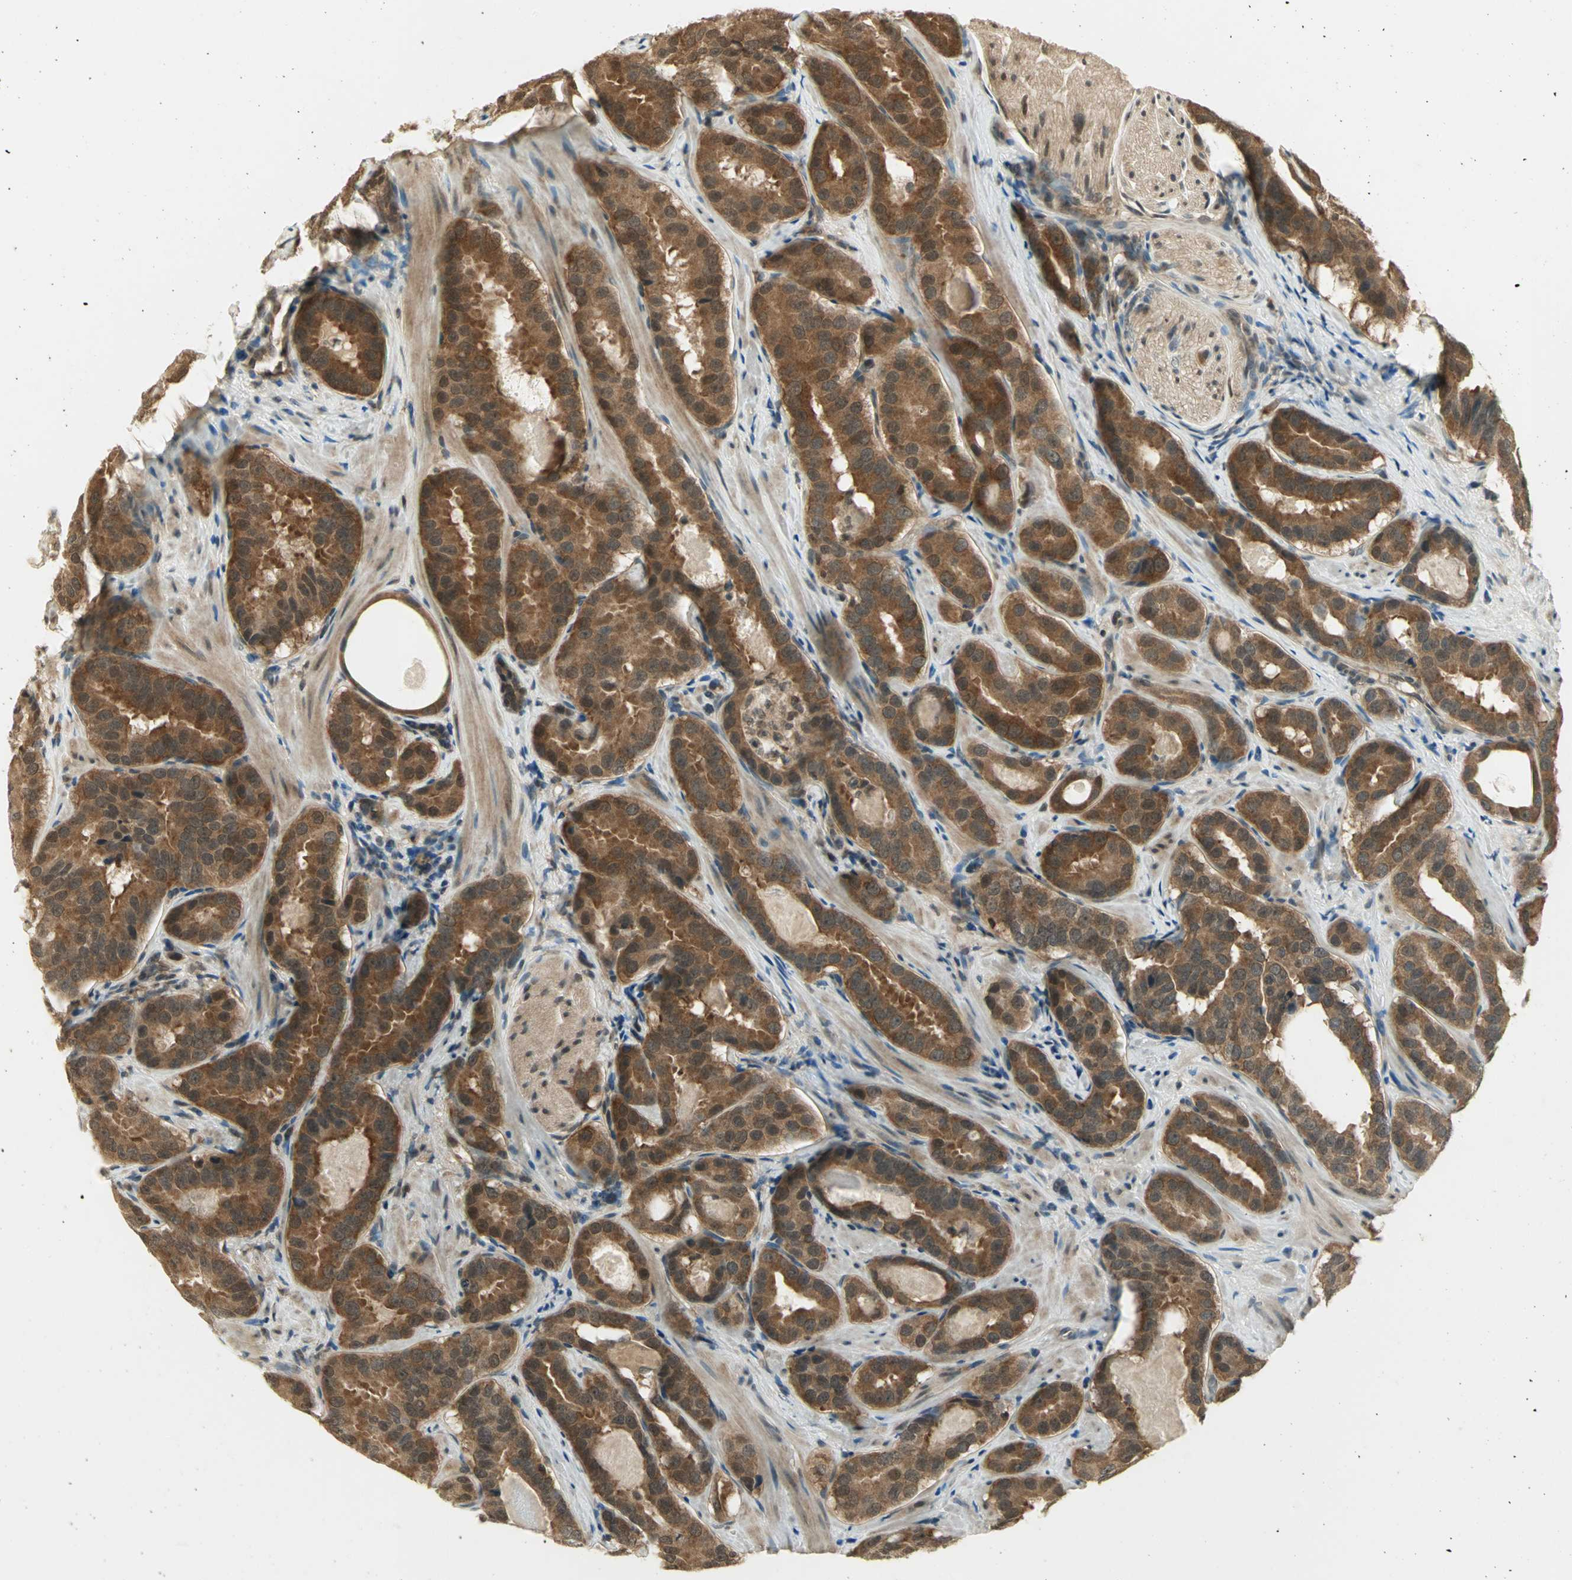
{"staining": {"intensity": "moderate", "quantity": ">75%", "location": "cytoplasmic/membranous"}, "tissue": "prostate cancer", "cell_type": "Tumor cells", "image_type": "cancer", "snomed": [{"axis": "morphology", "description": "Adenocarcinoma, Low grade"}, {"axis": "topography", "description": "Prostate"}], "caption": "The immunohistochemical stain labels moderate cytoplasmic/membranous expression in tumor cells of prostate low-grade adenocarcinoma tissue. (DAB (3,3'-diaminobenzidine) = brown stain, brightfield microscopy at high magnification).", "gene": "CDC34", "patient": {"sex": "male", "age": 59}}